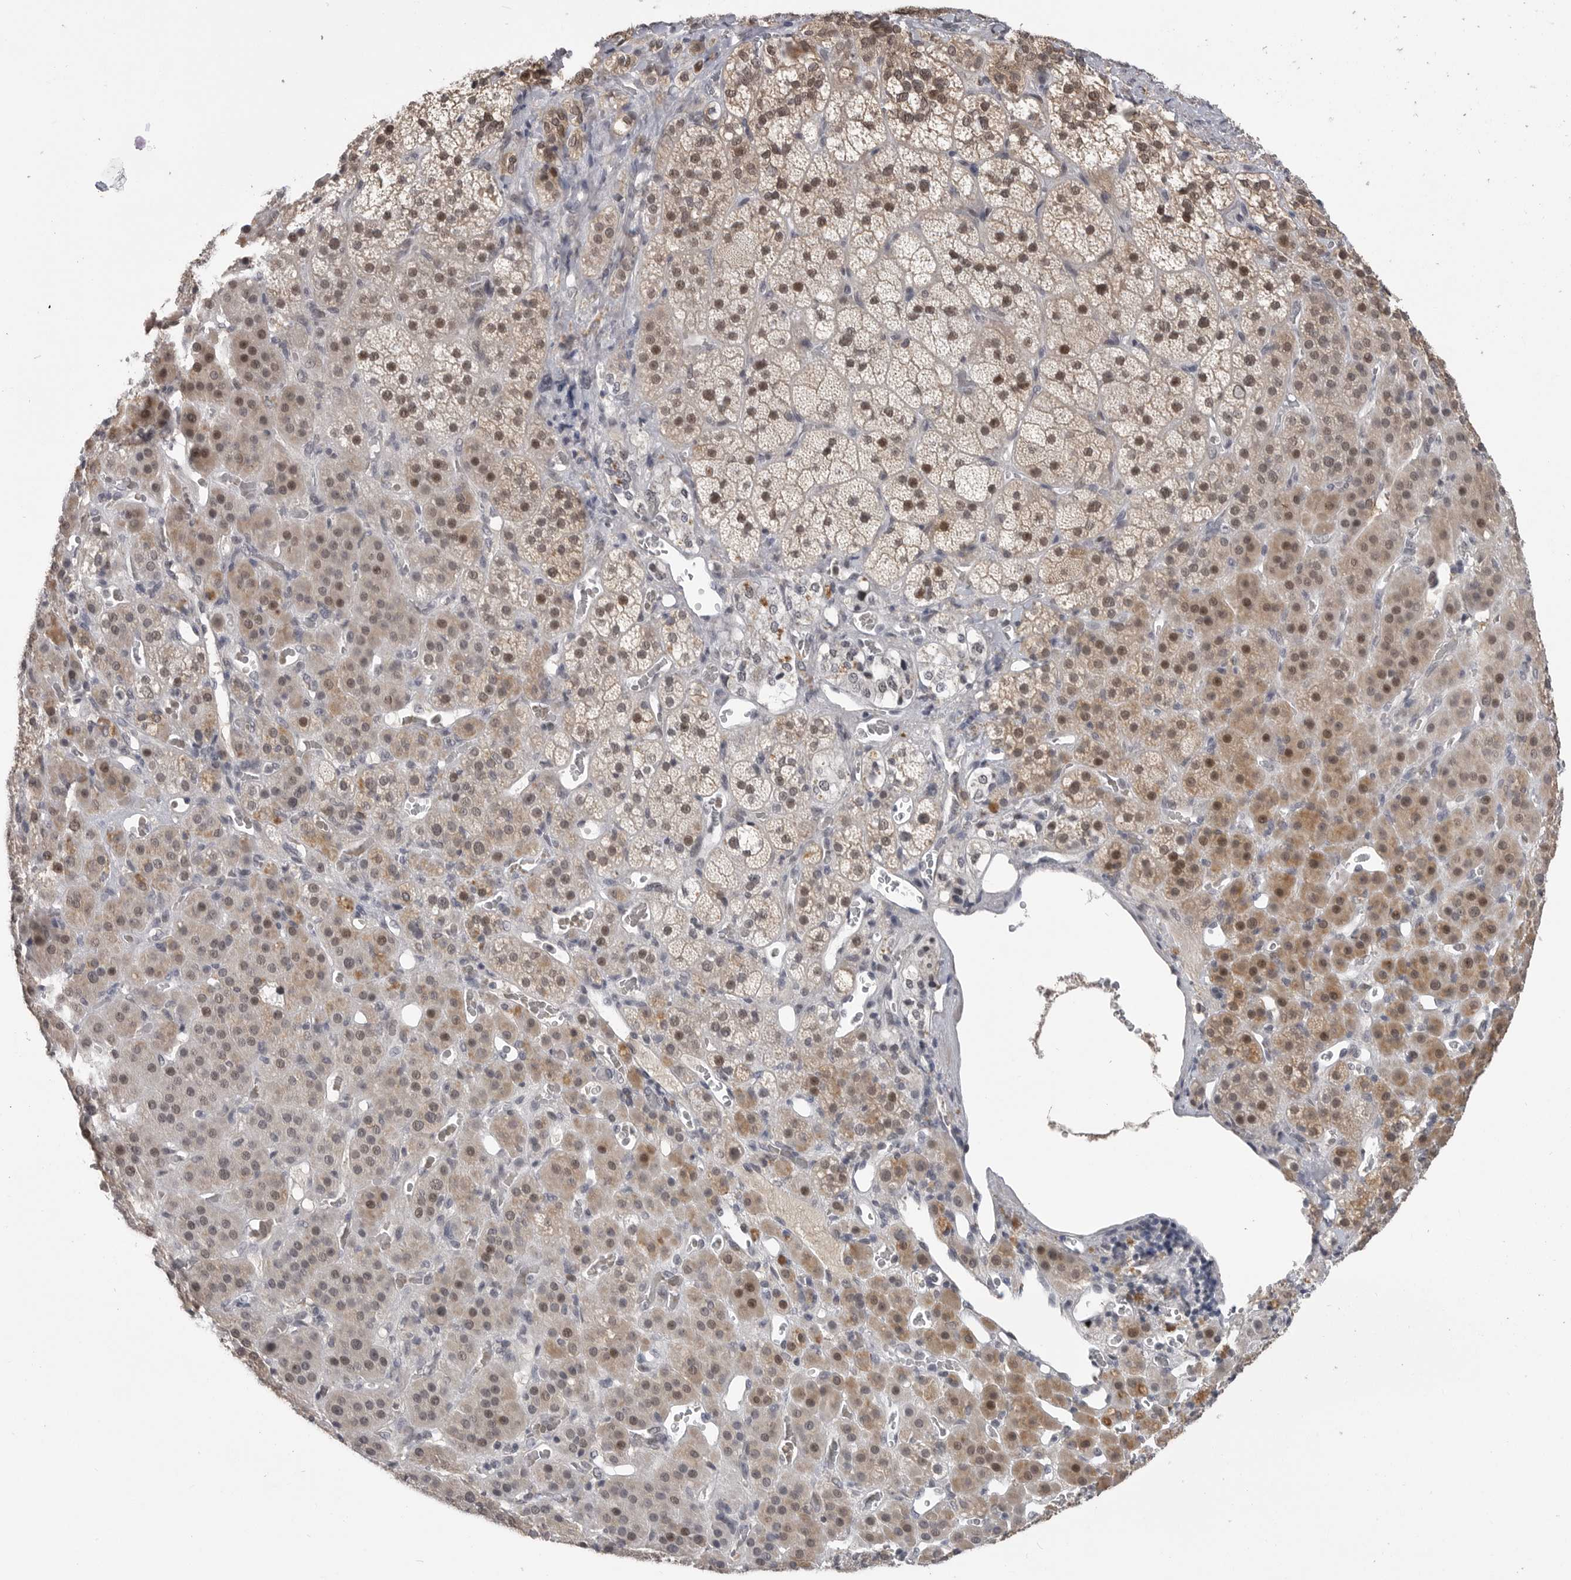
{"staining": {"intensity": "moderate", "quantity": "25%-75%", "location": "cytoplasmic/membranous,nuclear"}, "tissue": "adrenal gland", "cell_type": "Glandular cells", "image_type": "normal", "snomed": [{"axis": "morphology", "description": "Normal tissue, NOS"}, {"axis": "topography", "description": "Adrenal gland"}], "caption": "Immunohistochemical staining of unremarkable human adrenal gland demonstrates moderate cytoplasmic/membranous,nuclear protein positivity in about 25%-75% of glandular cells.", "gene": "PLEKHF1", "patient": {"sex": "male", "age": 57}}